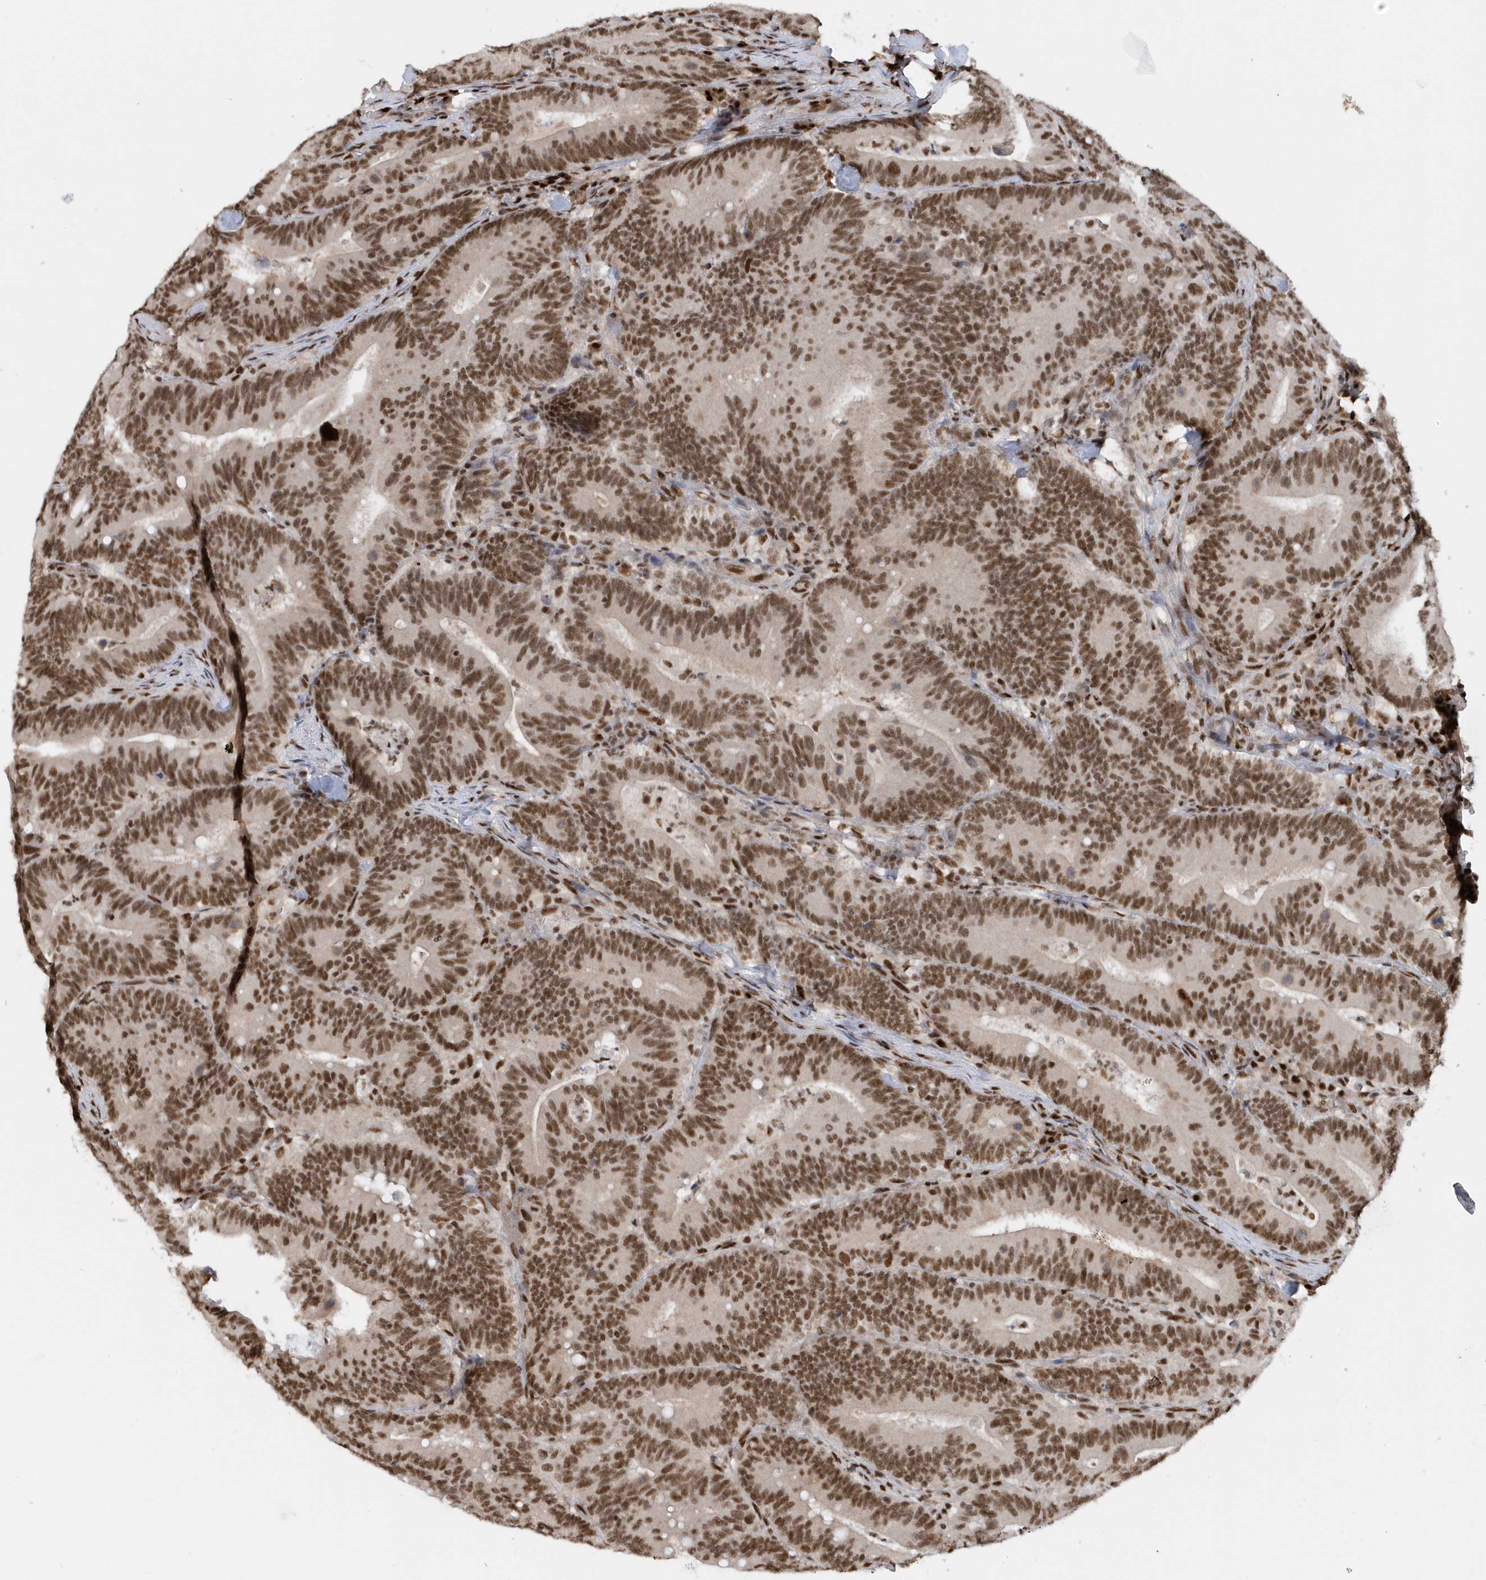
{"staining": {"intensity": "moderate", "quantity": ">75%", "location": "nuclear"}, "tissue": "colorectal cancer", "cell_type": "Tumor cells", "image_type": "cancer", "snomed": [{"axis": "morphology", "description": "Adenocarcinoma, NOS"}, {"axis": "topography", "description": "Colon"}], "caption": "Adenocarcinoma (colorectal) stained for a protein shows moderate nuclear positivity in tumor cells. (DAB = brown stain, brightfield microscopy at high magnification).", "gene": "SEPHS1", "patient": {"sex": "female", "age": 66}}